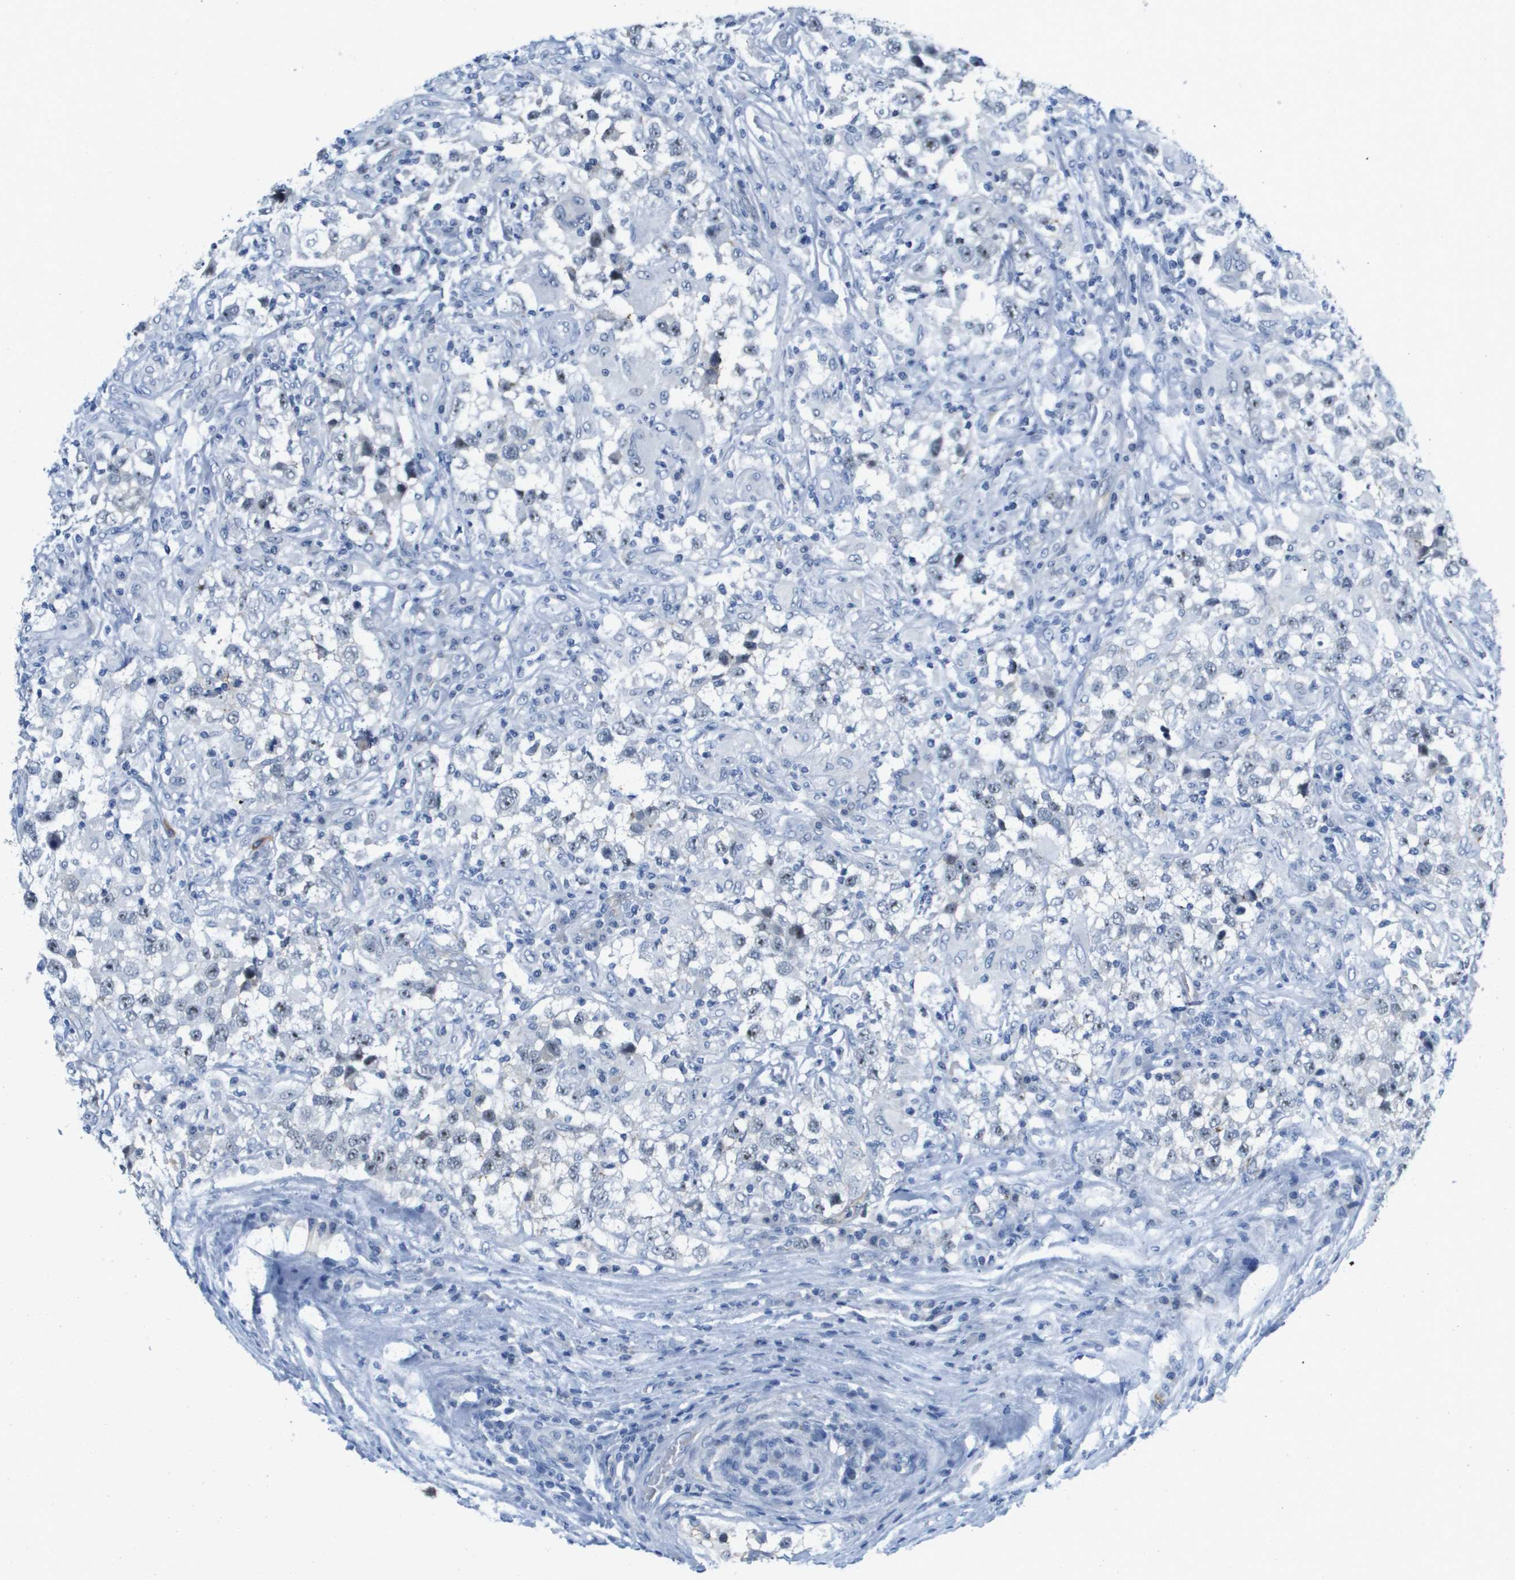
{"staining": {"intensity": "negative", "quantity": "none", "location": "none"}, "tissue": "testis cancer", "cell_type": "Tumor cells", "image_type": "cancer", "snomed": [{"axis": "morphology", "description": "Carcinoma, Embryonal, NOS"}, {"axis": "topography", "description": "Testis"}], "caption": "Protein analysis of embryonal carcinoma (testis) displays no significant staining in tumor cells. (Immunohistochemistry (ihc), brightfield microscopy, high magnification).", "gene": "ITGA6", "patient": {"sex": "male", "age": 21}}